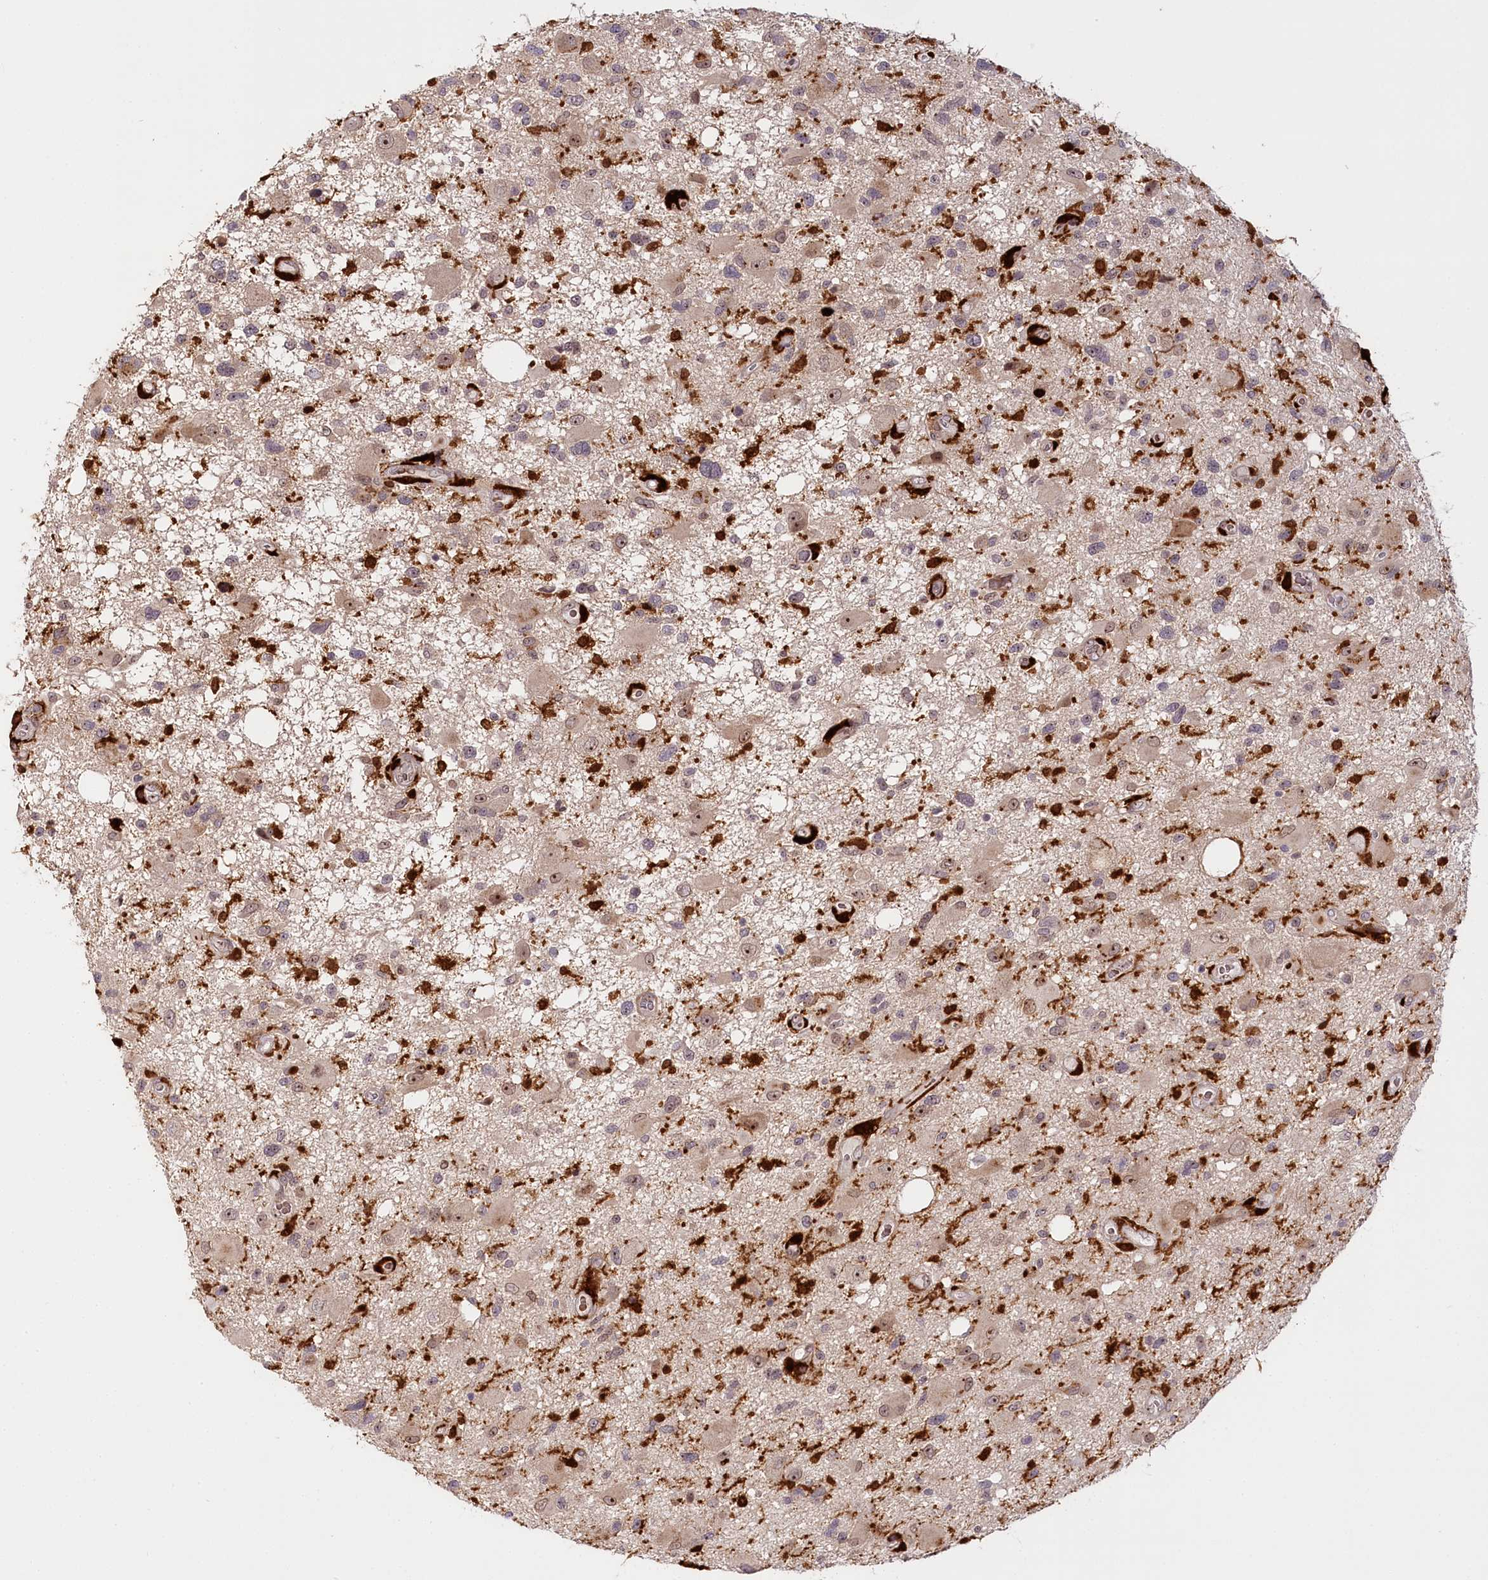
{"staining": {"intensity": "moderate", "quantity": ">75%", "location": "cytoplasmic/membranous,nuclear"}, "tissue": "glioma", "cell_type": "Tumor cells", "image_type": "cancer", "snomed": [{"axis": "morphology", "description": "Glioma, malignant, High grade"}, {"axis": "topography", "description": "Brain"}], "caption": "A high-resolution histopathology image shows immunohistochemistry staining of glioma, which exhibits moderate cytoplasmic/membranous and nuclear positivity in about >75% of tumor cells. Using DAB (3,3'-diaminobenzidine) (brown) and hematoxylin (blue) stains, captured at high magnification using brightfield microscopy.", "gene": "WDR36", "patient": {"sex": "male", "age": 33}}